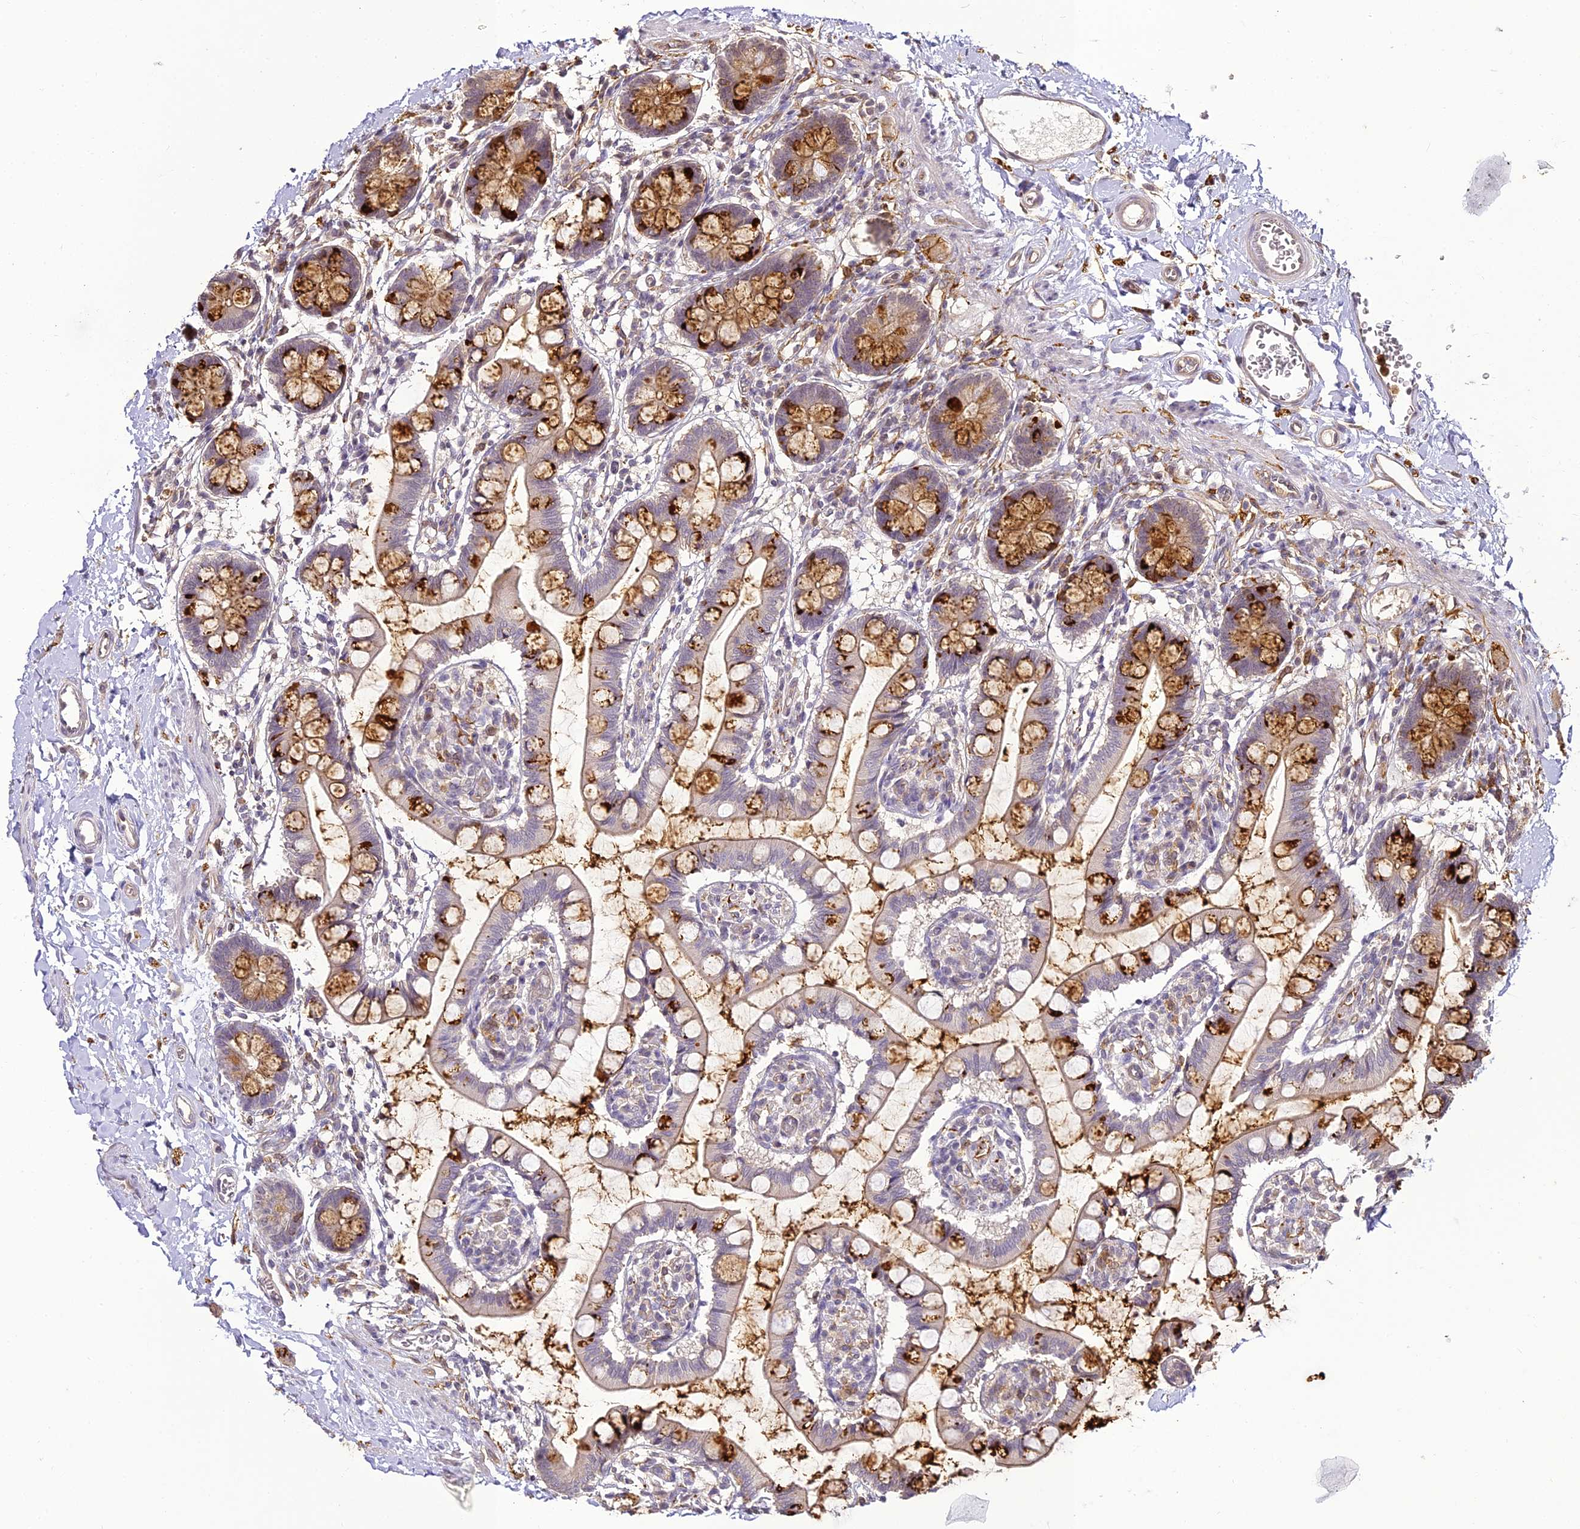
{"staining": {"intensity": "moderate", "quantity": "25%-75%", "location": "cytoplasmic/membranous"}, "tissue": "small intestine", "cell_type": "Glandular cells", "image_type": "normal", "snomed": [{"axis": "morphology", "description": "Normal tissue, NOS"}, {"axis": "topography", "description": "Small intestine"}], "caption": "Immunohistochemistry (IHC) micrograph of unremarkable small intestine stained for a protein (brown), which reveals medium levels of moderate cytoplasmic/membranous staining in about 25%-75% of glandular cells.", "gene": "BCDIN3D", "patient": {"sex": "male", "age": 52}}